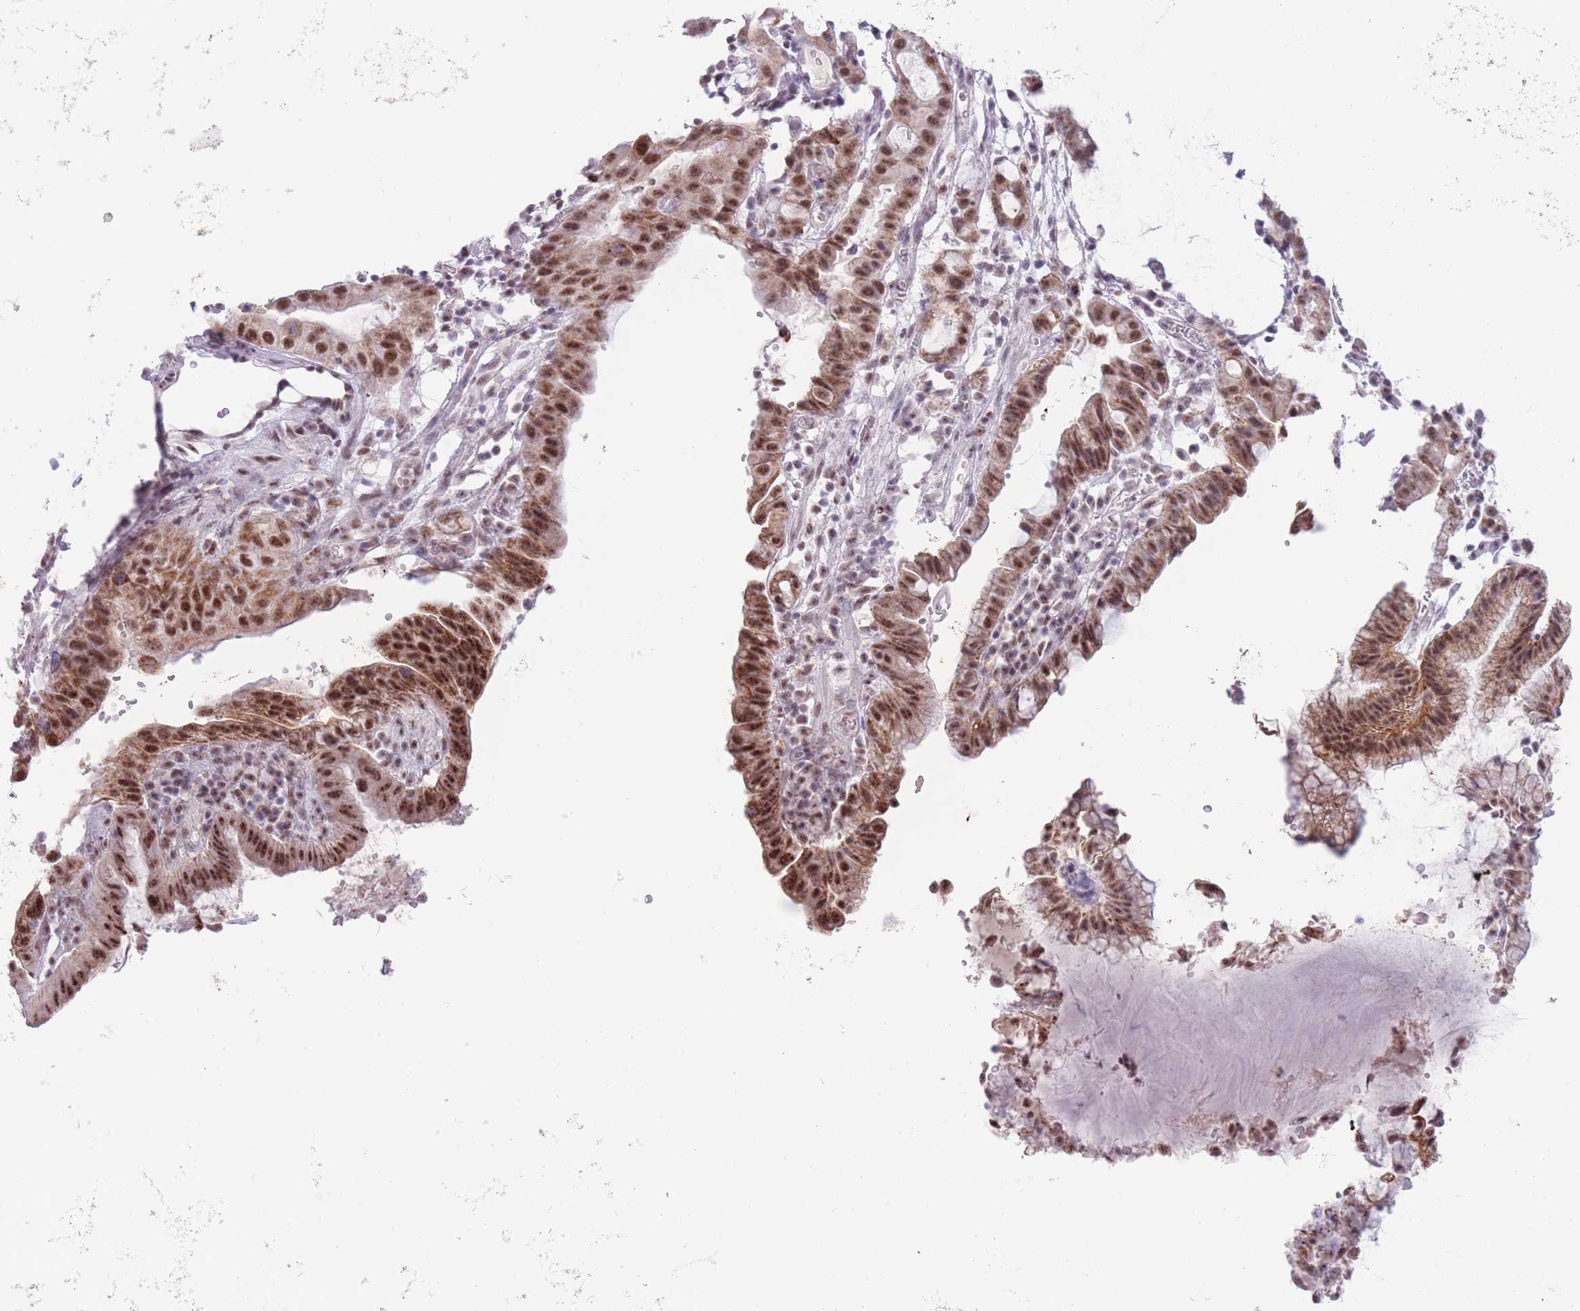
{"staining": {"intensity": "moderate", "quantity": ">75%", "location": "cytoplasmic/membranous,nuclear"}, "tissue": "stomach cancer", "cell_type": "Tumor cells", "image_type": "cancer", "snomed": [{"axis": "morphology", "description": "Adenocarcinoma, NOS"}, {"axis": "topography", "description": "Stomach"}], "caption": "Immunohistochemistry histopathology image of human stomach adenocarcinoma stained for a protein (brown), which shows medium levels of moderate cytoplasmic/membranous and nuclear positivity in approximately >75% of tumor cells.", "gene": "CYP2B6", "patient": {"sex": "male", "age": 55}}